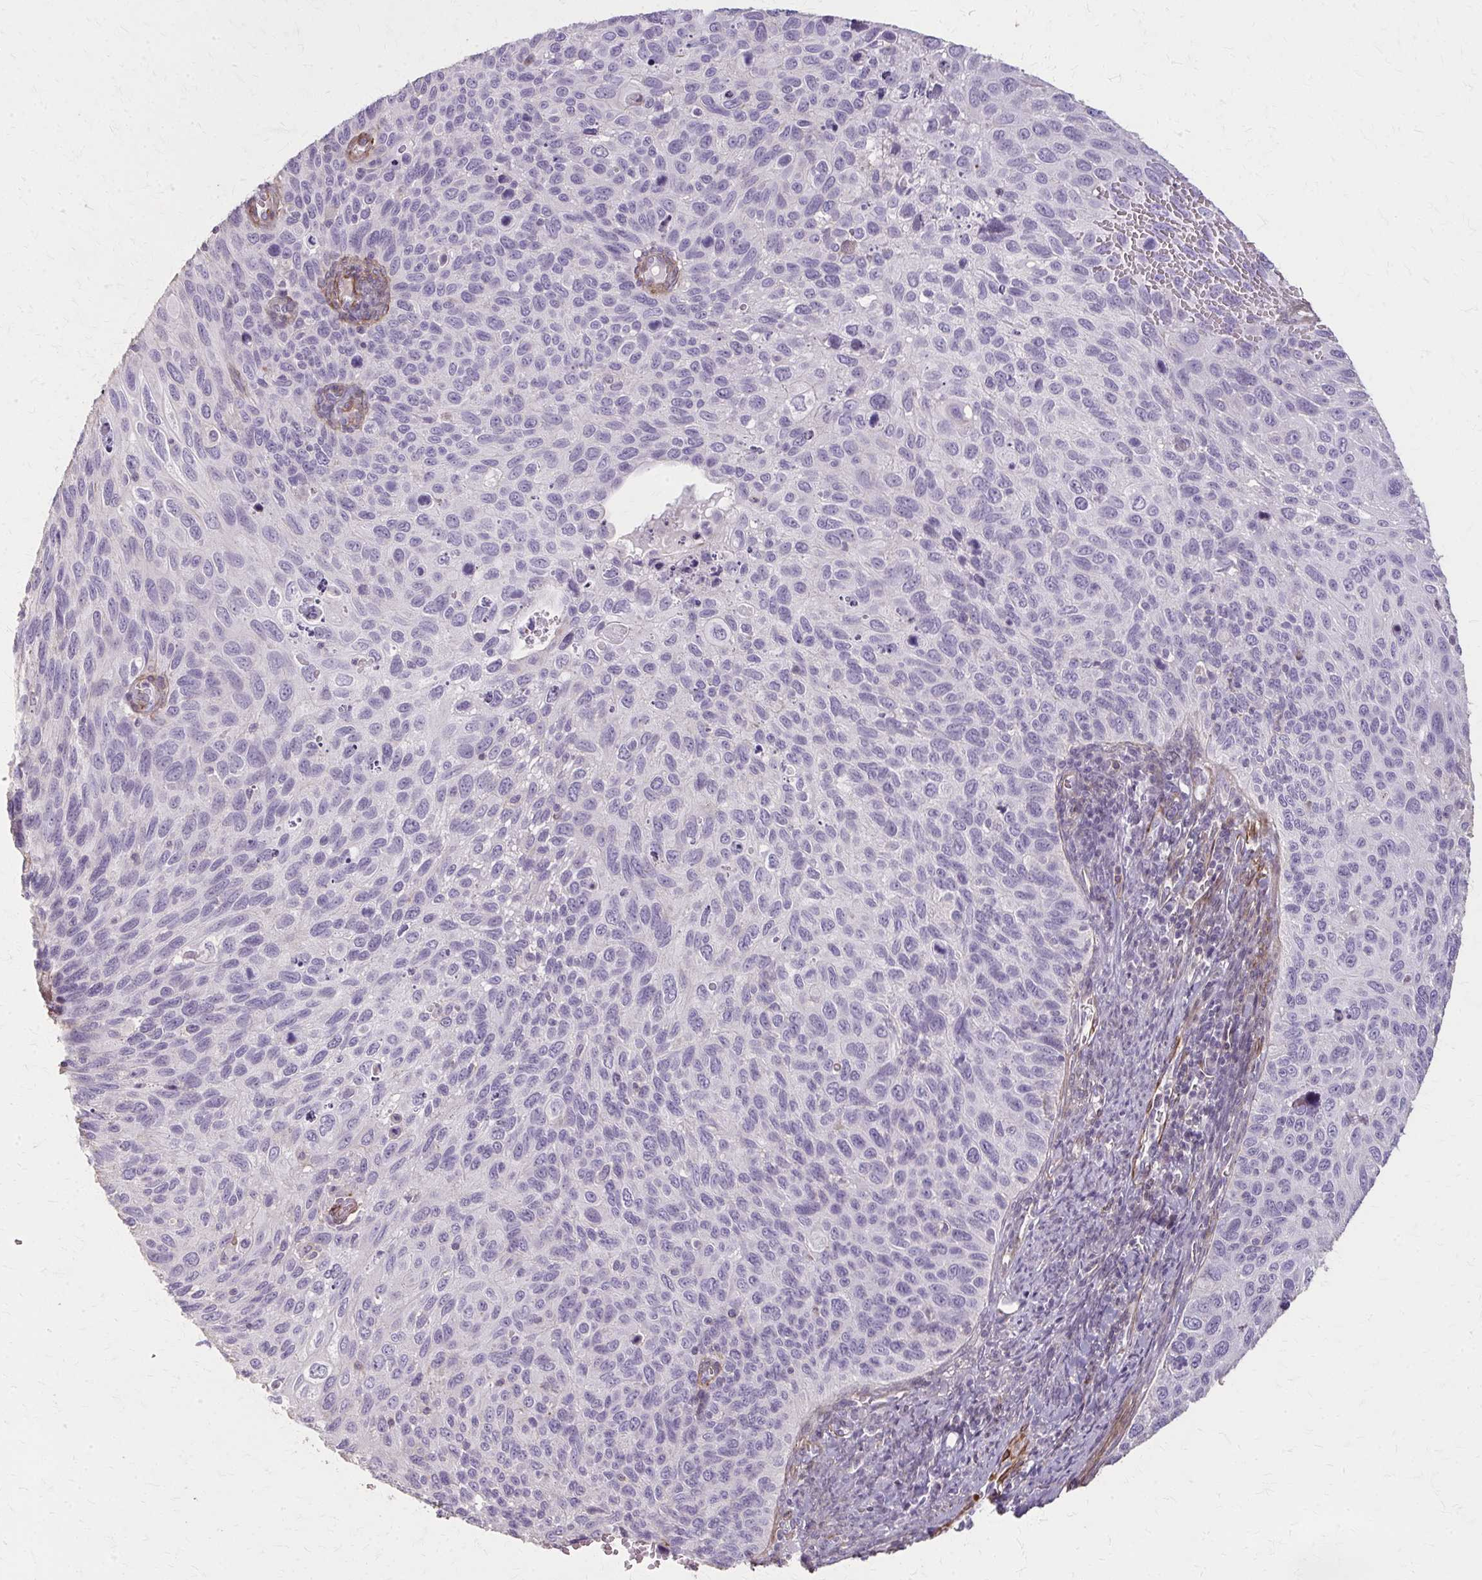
{"staining": {"intensity": "negative", "quantity": "none", "location": "none"}, "tissue": "cervical cancer", "cell_type": "Tumor cells", "image_type": "cancer", "snomed": [{"axis": "morphology", "description": "Squamous cell carcinoma, NOS"}, {"axis": "topography", "description": "Cervix"}], "caption": "This is an immunohistochemistry image of human cervical squamous cell carcinoma. There is no expression in tumor cells.", "gene": "TENM4", "patient": {"sex": "female", "age": 70}}